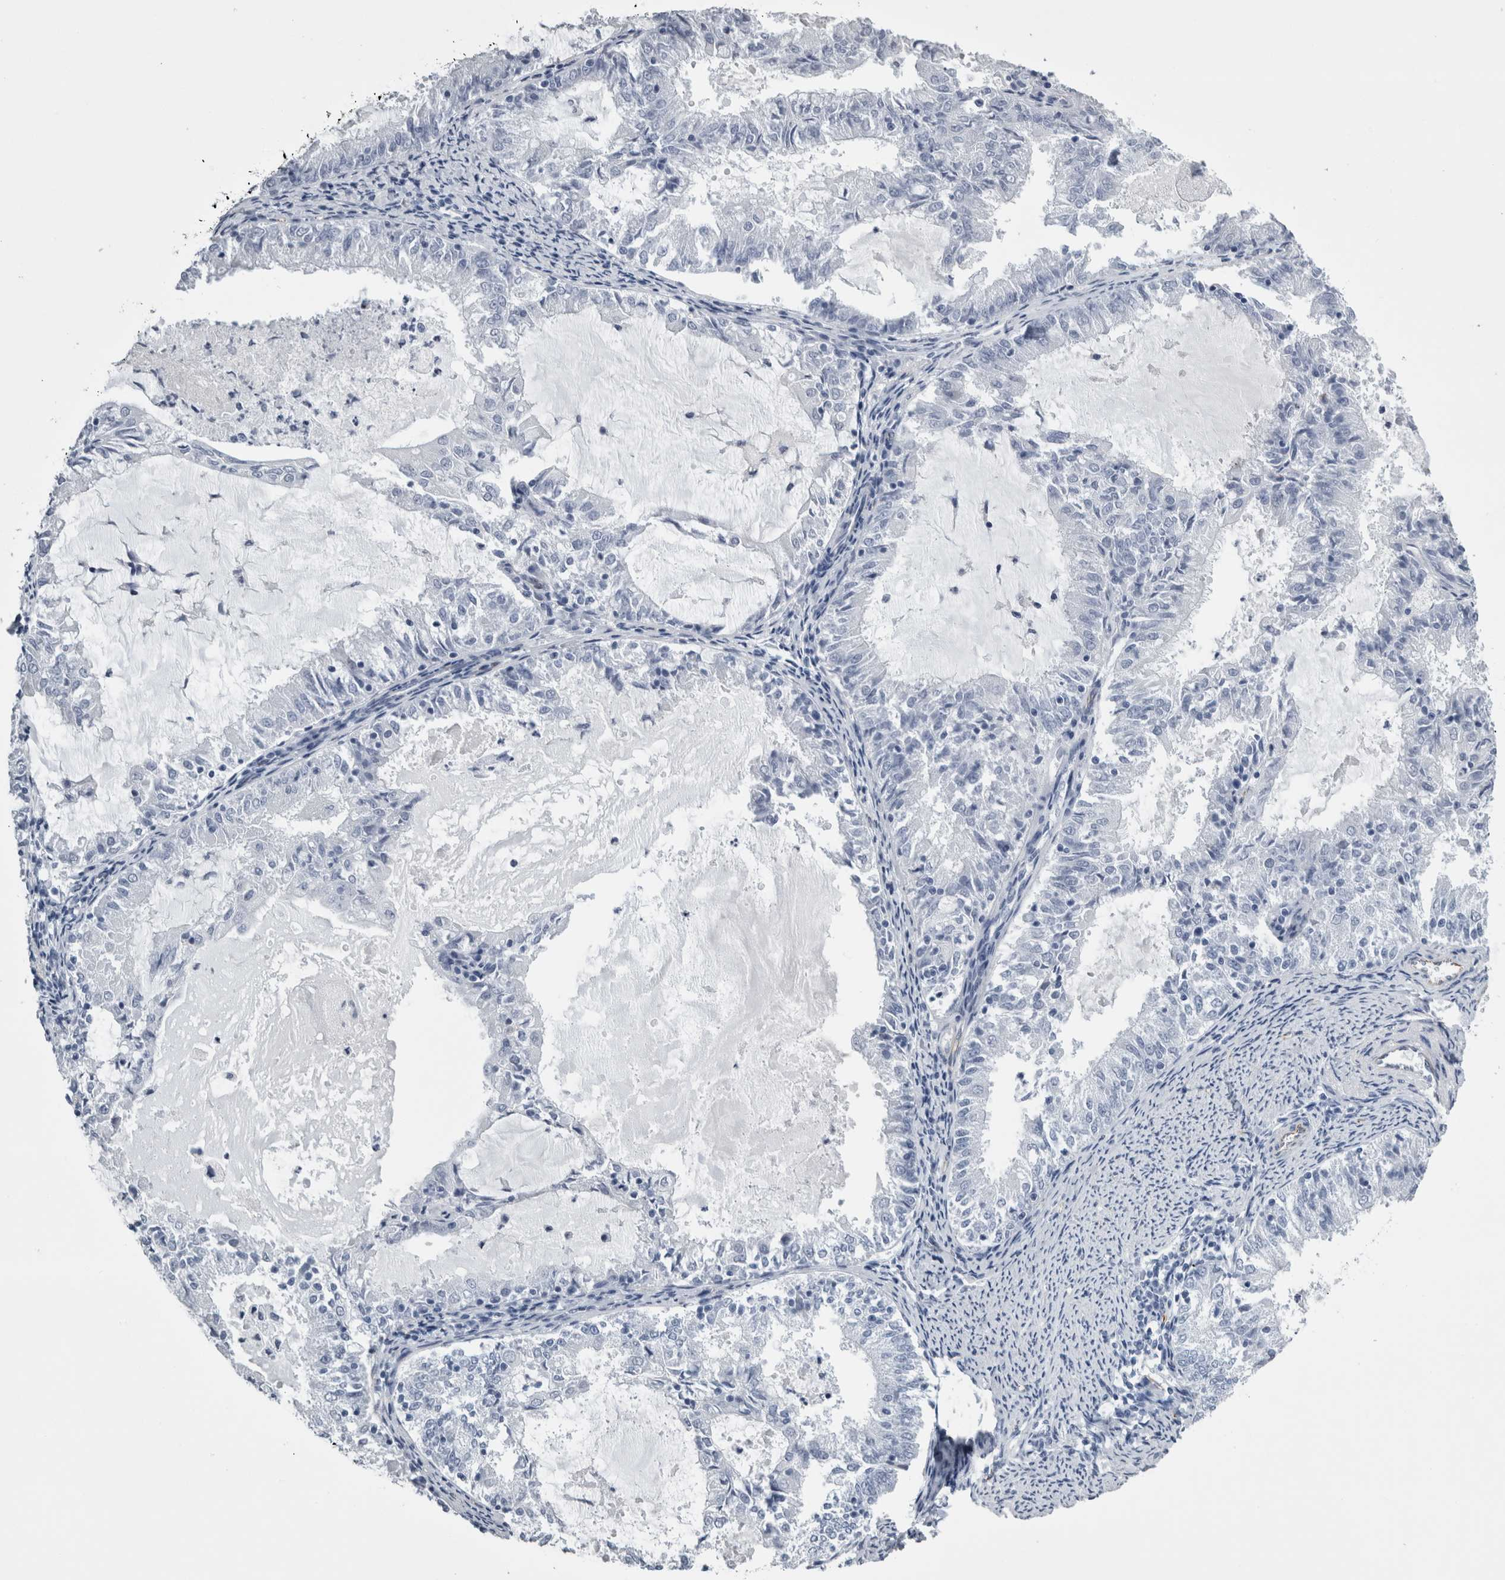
{"staining": {"intensity": "negative", "quantity": "none", "location": "none"}, "tissue": "endometrial cancer", "cell_type": "Tumor cells", "image_type": "cancer", "snomed": [{"axis": "morphology", "description": "Adenocarcinoma, NOS"}, {"axis": "topography", "description": "Endometrium"}], "caption": "Tumor cells are negative for protein expression in human endometrial cancer (adenocarcinoma). Brightfield microscopy of immunohistochemistry stained with DAB (brown) and hematoxylin (blue), captured at high magnification.", "gene": "VWDE", "patient": {"sex": "female", "age": 57}}